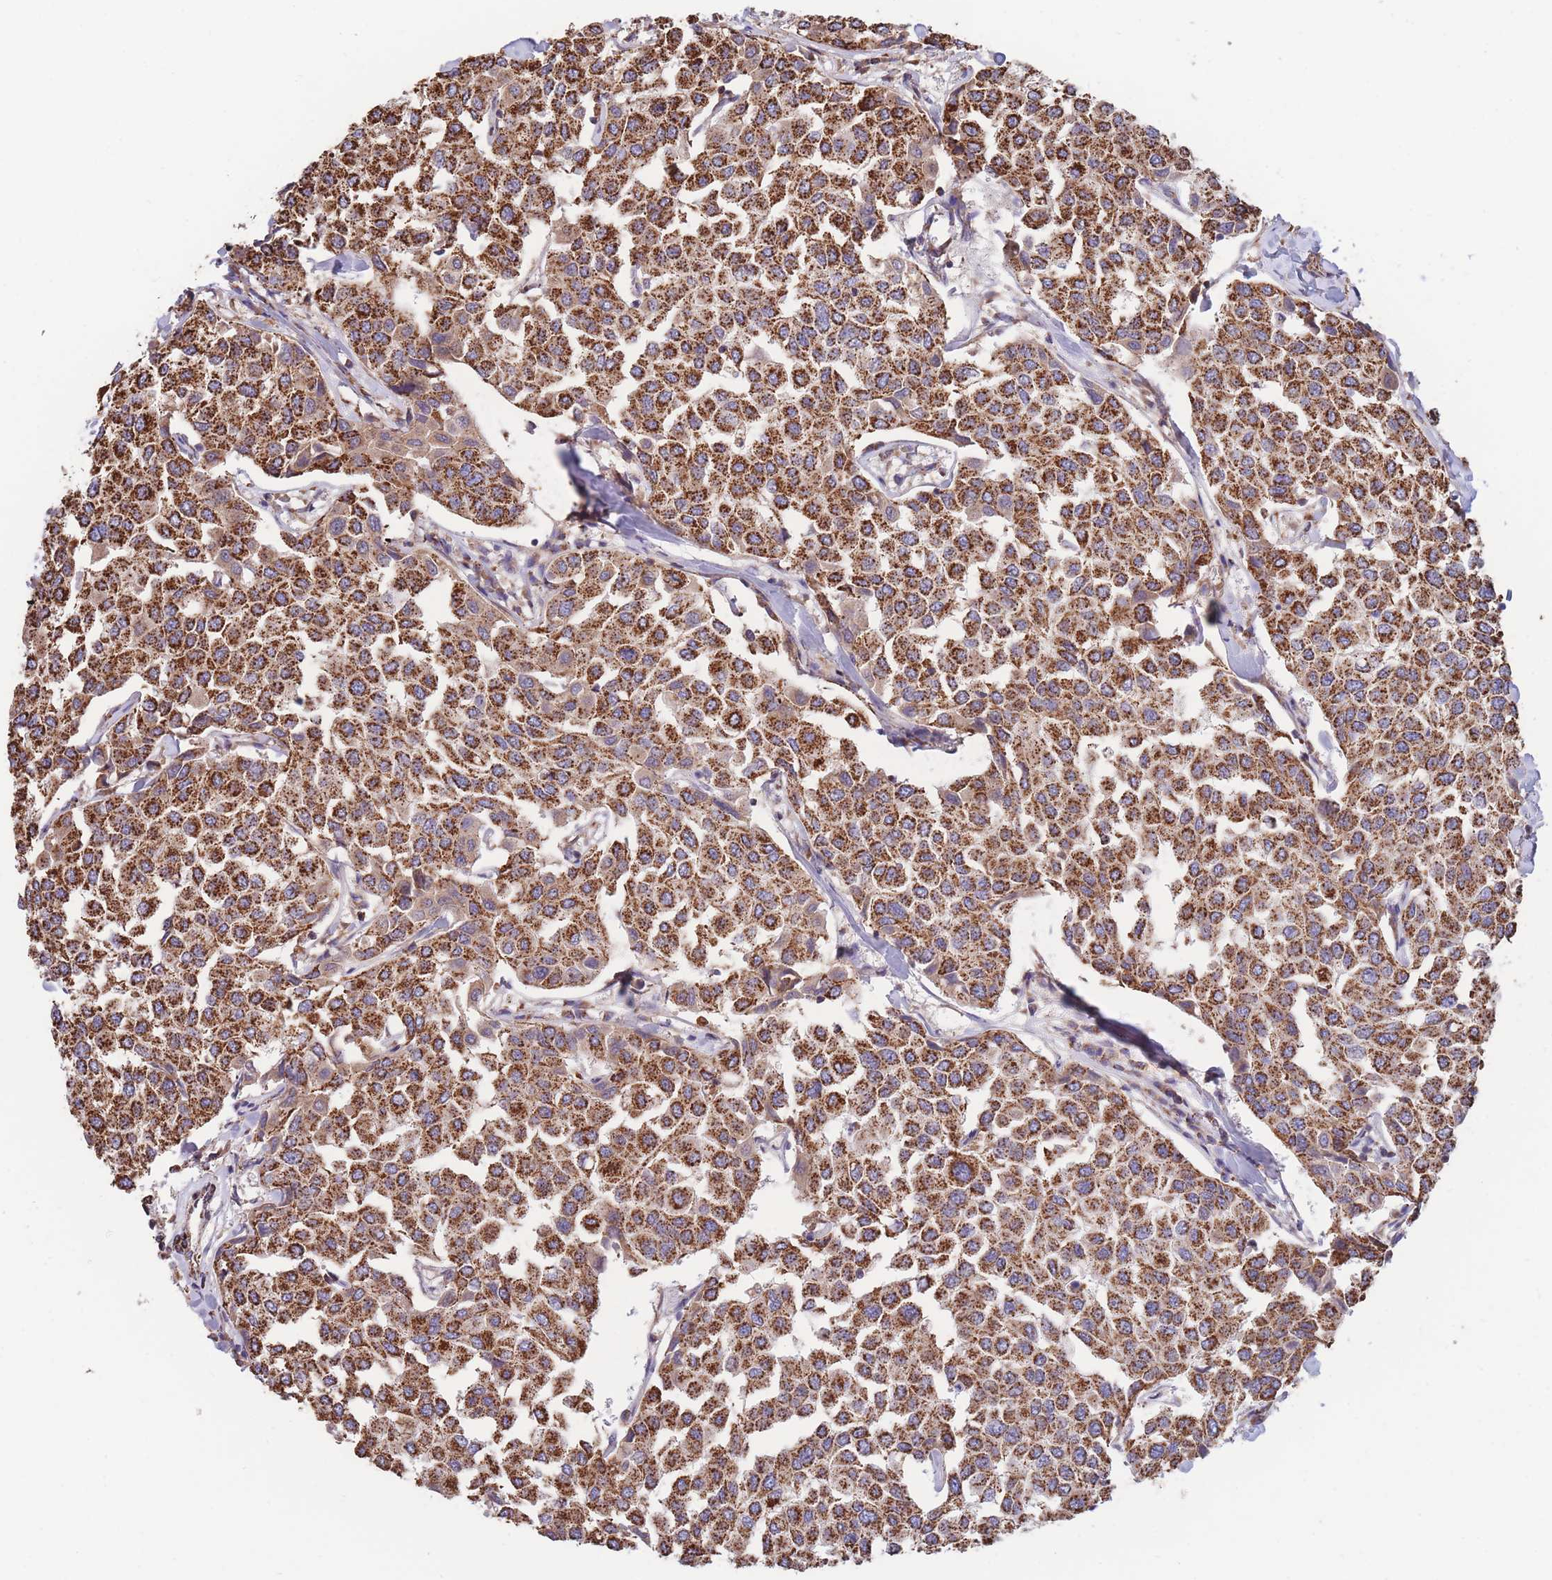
{"staining": {"intensity": "strong", "quantity": ">75%", "location": "cytoplasmic/membranous"}, "tissue": "breast cancer", "cell_type": "Tumor cells", "image_type": "cancer", "snomed": [{"axis": "morphology", "description": "Duct carcinoma"}, {"axis": "topography", "description": "Breast"}], "caption": "Human invasive ductal carcinoma (breast) stained for a protein (brown) displays strong cytoplasmic/membranous positive staining in about >75% of tumor cells.", "gene": "FKBP8", "patient": {"sex": "female", "age": 55}}